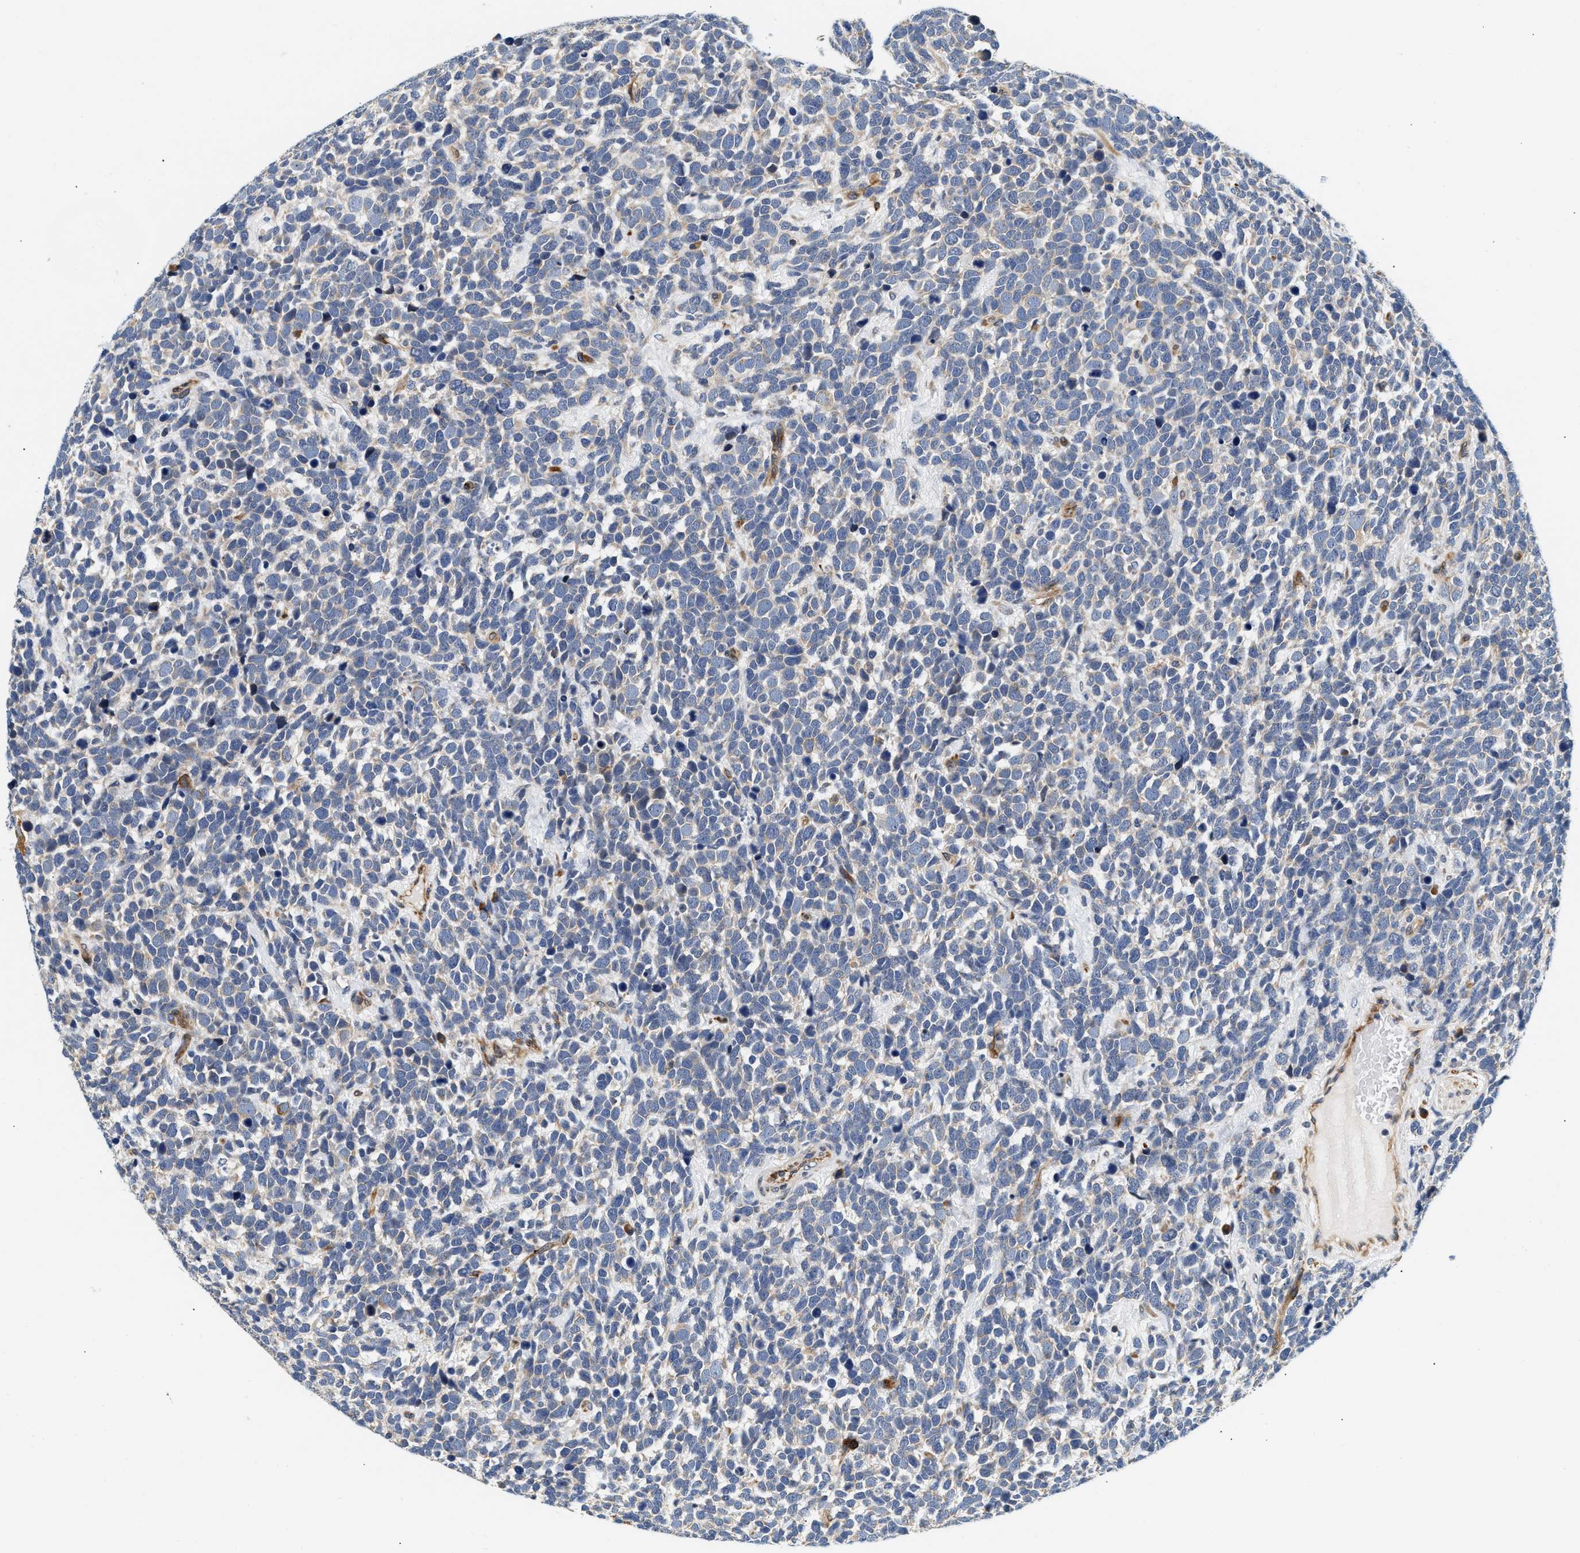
{"staining": {"intensity": "negative", "quantity": "none", "location": "none"}, "tissue": "urothelial cancer", "cell_type": "Tumor cells", "image_type": "cancer", "snomed": [{"axis": "morphology", "description": "Urothelial carcinoma, High grade"}, {"axis": "topography", "description": "Urinary bladder"}], "caption": "The micrograph displays no staining of tumor cells in urothelial carcinoma (high-grade). Brightfield microscopy of immunohistochemistry (IHC) stained with DAB (brown) and hematoxylin (blue), captured at high magnification.", "gene": "IFT74", "patient": {"sex": "female", "age": 82}}